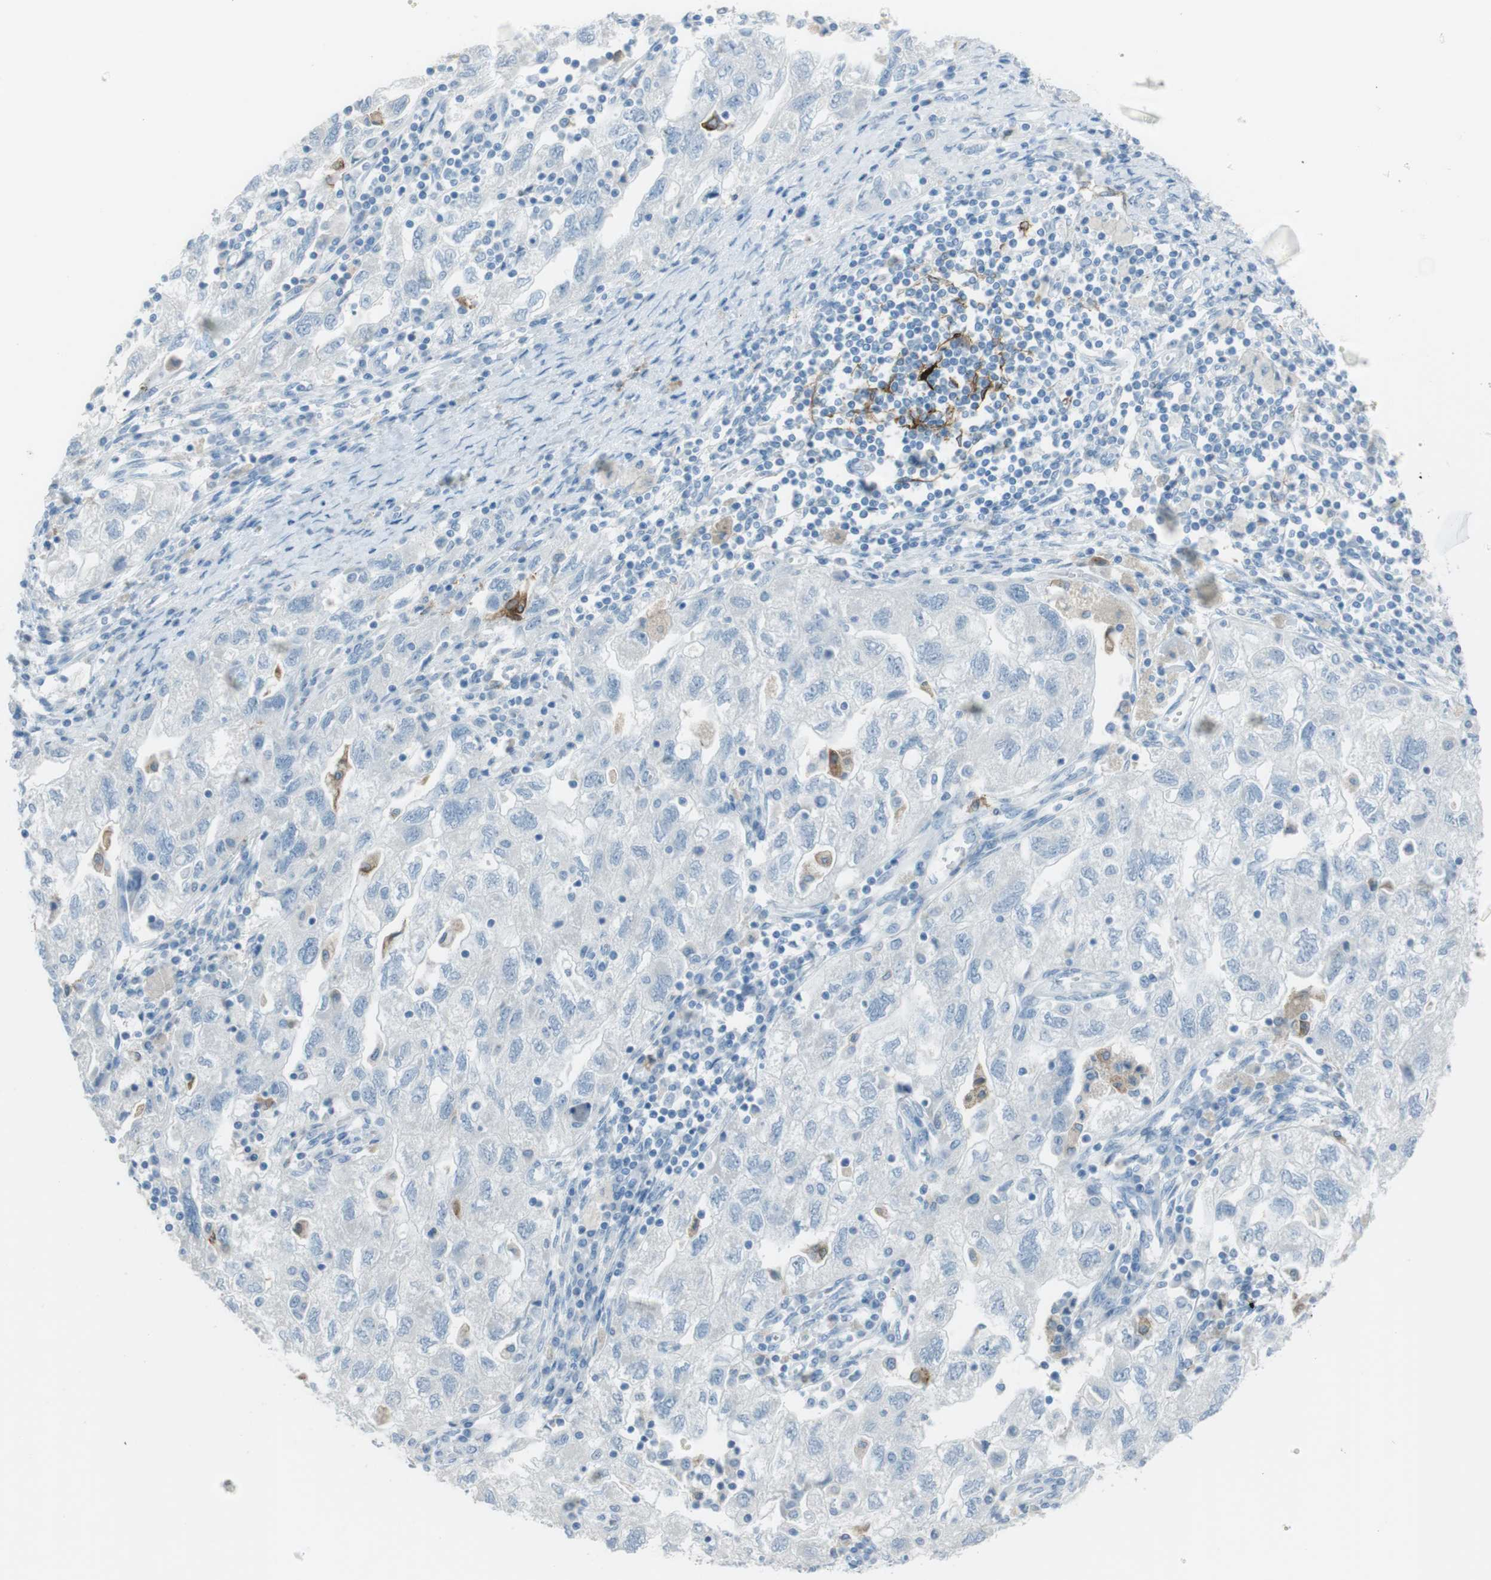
{"staining": {"intensity": "negative", "quantity": "none", "location": "none"}, "tissue": "ovarian cancer", "cell_type": "Tumor cells", "image_type": "cancer", "snomed": [{"axis": "morphology", "description": "Carcinoma, NOS"}, {"axis": "morphology", "description": "Cystadenocarcinoma, serous, NOS"}, {"axis": "topography", "description": "Ovary"}], "caption": "Ovarian cancer was stained to show a protein in brown. There is no significant expression in tumor cells. (DAB (3,3'-diaminobenzidine) IHC visualized using brightfield microscopy, high magnification).", "gene": "TUBB2A", "patient": {"sex": "female", "age": 69}}